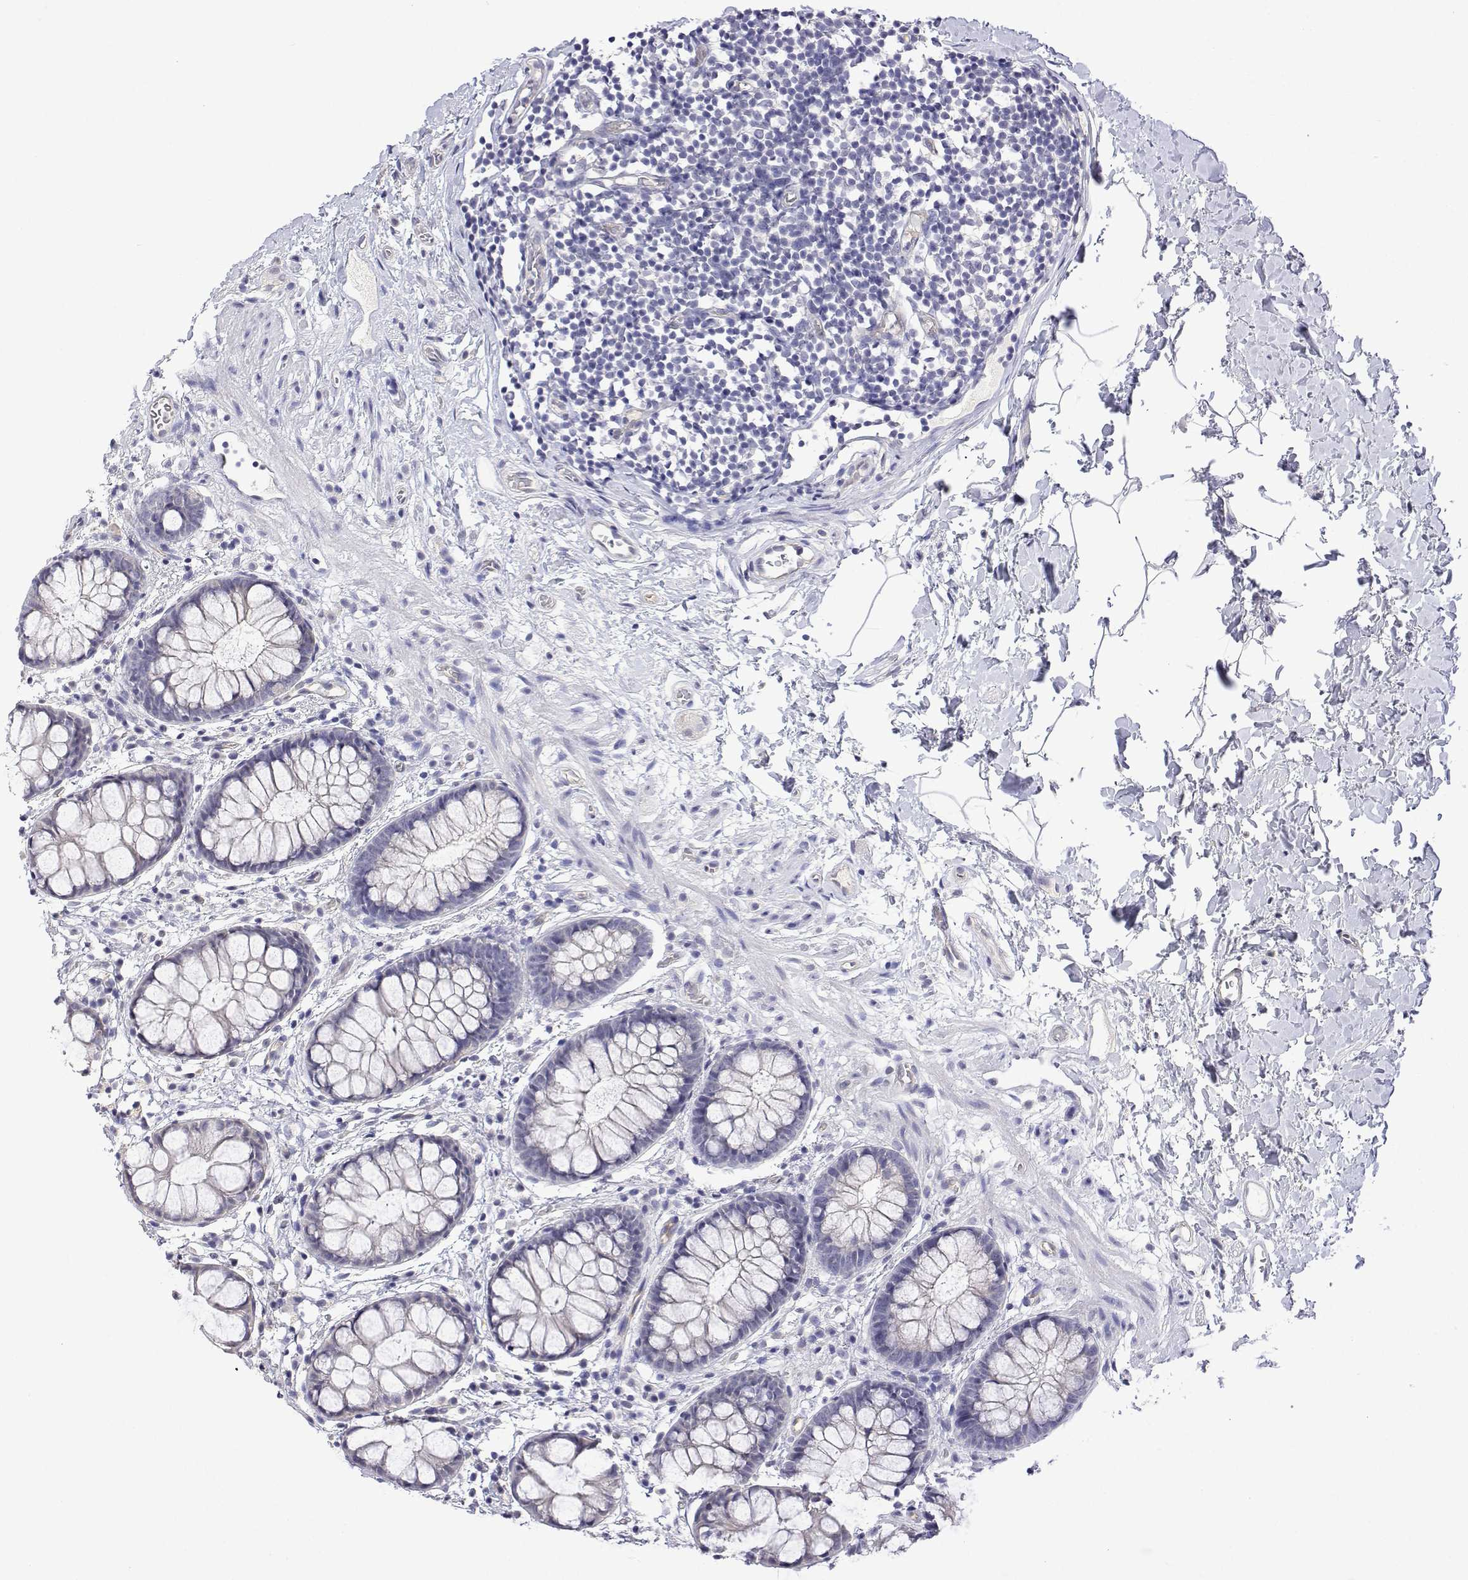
{"staining": {"intensity": "negative", "quantity": "none", "location": "none"}, "tissue": "rectum", "cell_type": "Glandular cells", "image_type": "normal", "snomed": [{"axis": "morphology", "description": "Normal tissue, NOS"}, {"axis": "topography", "description": "Rectum"}], "caption": "This image is of unremarkable rectum stained with immunohistochemistry (IHC) to label a protein in brown with the nuclei are counter-stained blue. There is no positivity in glandular cells. Brightfield microscopy of immunohistochemistry (IHC) stained with DAB (3,3'-diaminobenzidine) (brown) and hematoxylin (blue), captured at high magnification.", "gene": "PLCB1", "patient": {"sex": "female", "age": 62}}